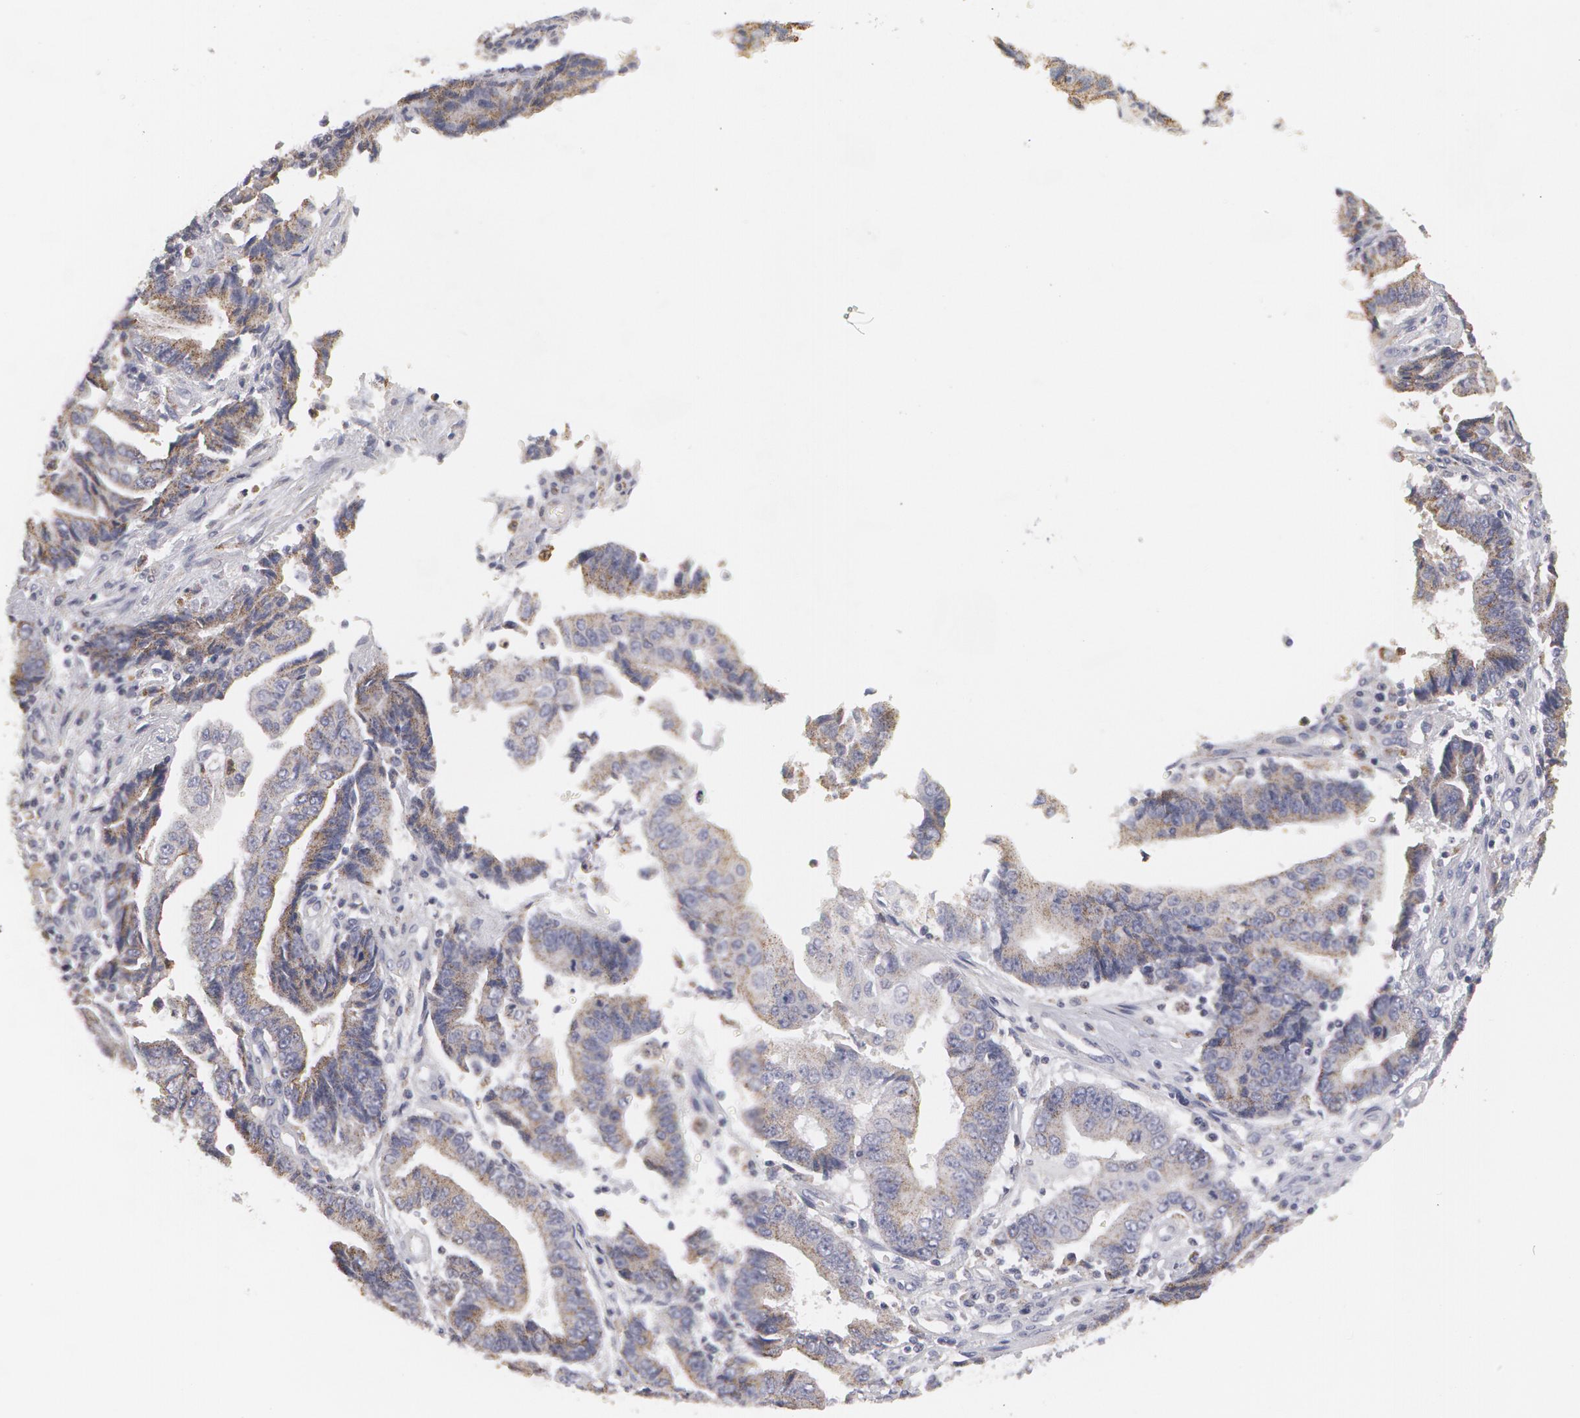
{"staining": {"intensity": "moderate", "quantity": "25%-75%", "location": "cytoplasmic/membranous"}, "tissue": "endometrial cancer", "cell_type": "Tumor cells", "image_type": "cancer", "snomed": [{"axis": "morphology", "description": "Adenocarcinoma, NOS"}, {"axis": "topography", "description": "Endometrium"}], "caption": "Protein analysis of endometrial cancer tissue demonstrates moderate cytoplasmic/membranous expression in approximately 25%-75% of tumor cells. (DAB IHC with brightfield microscopy, high magnification).", "gene": "CAT", "patient": {"sex": "female", "age": 75}}